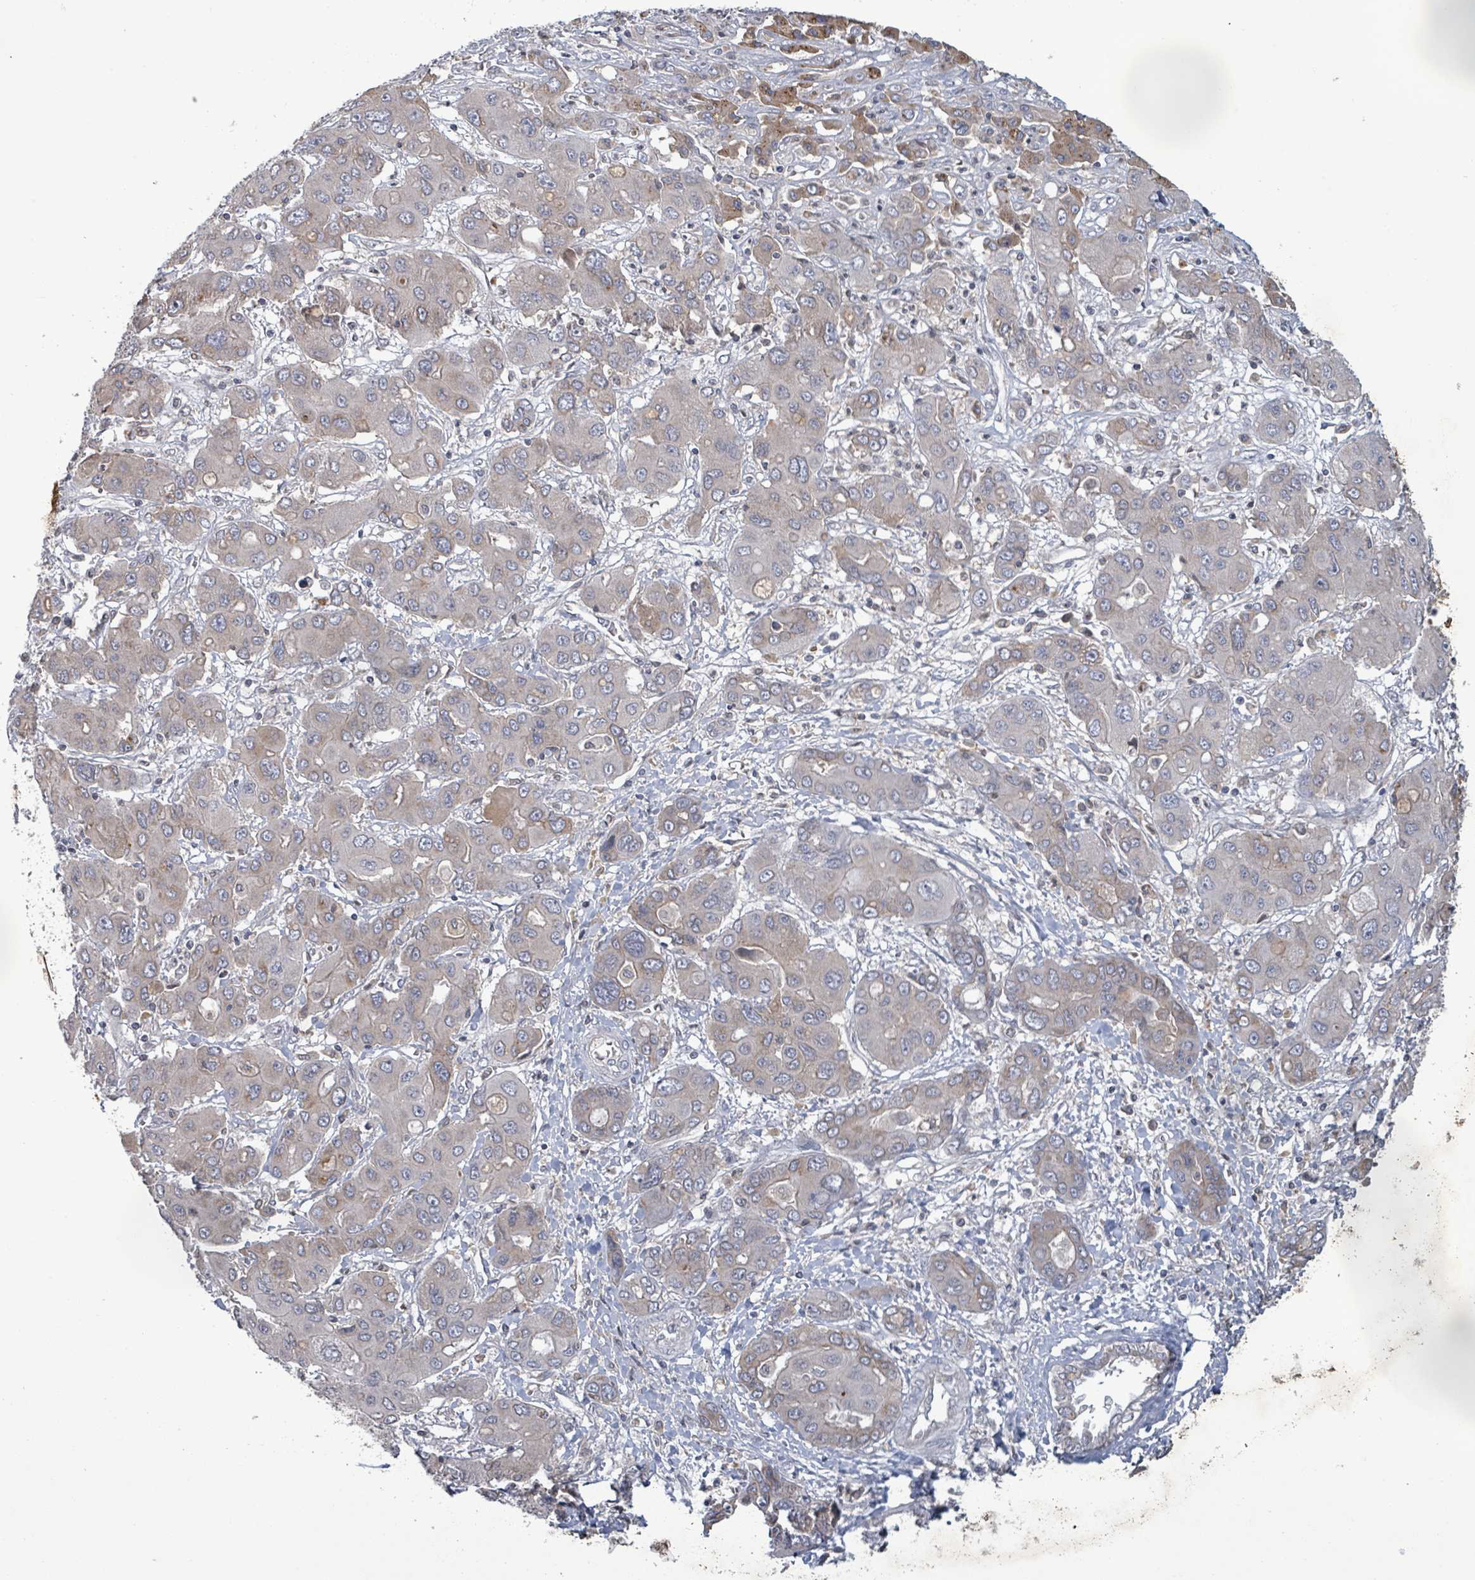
{"staining": {"intensity": "negative", "quantity": "none", "location": "none"}, "tissue": "liver cancer", "cell_type": "Tumor cells", "image_type": "cancer", "snomed": [{"axis": "morphology", "description": "Cholangiocarcinoma"}, {"axis": "topography", "description": "Liver"}], "caption": "Immunohistochemistry (IHC) image of human cholangiocarcinoma (liver) stained for a protein (brown), which reveals no positivity in tumor cells.", "gene": "GRM8", "patient": {"sex": "male", "age": 67}}